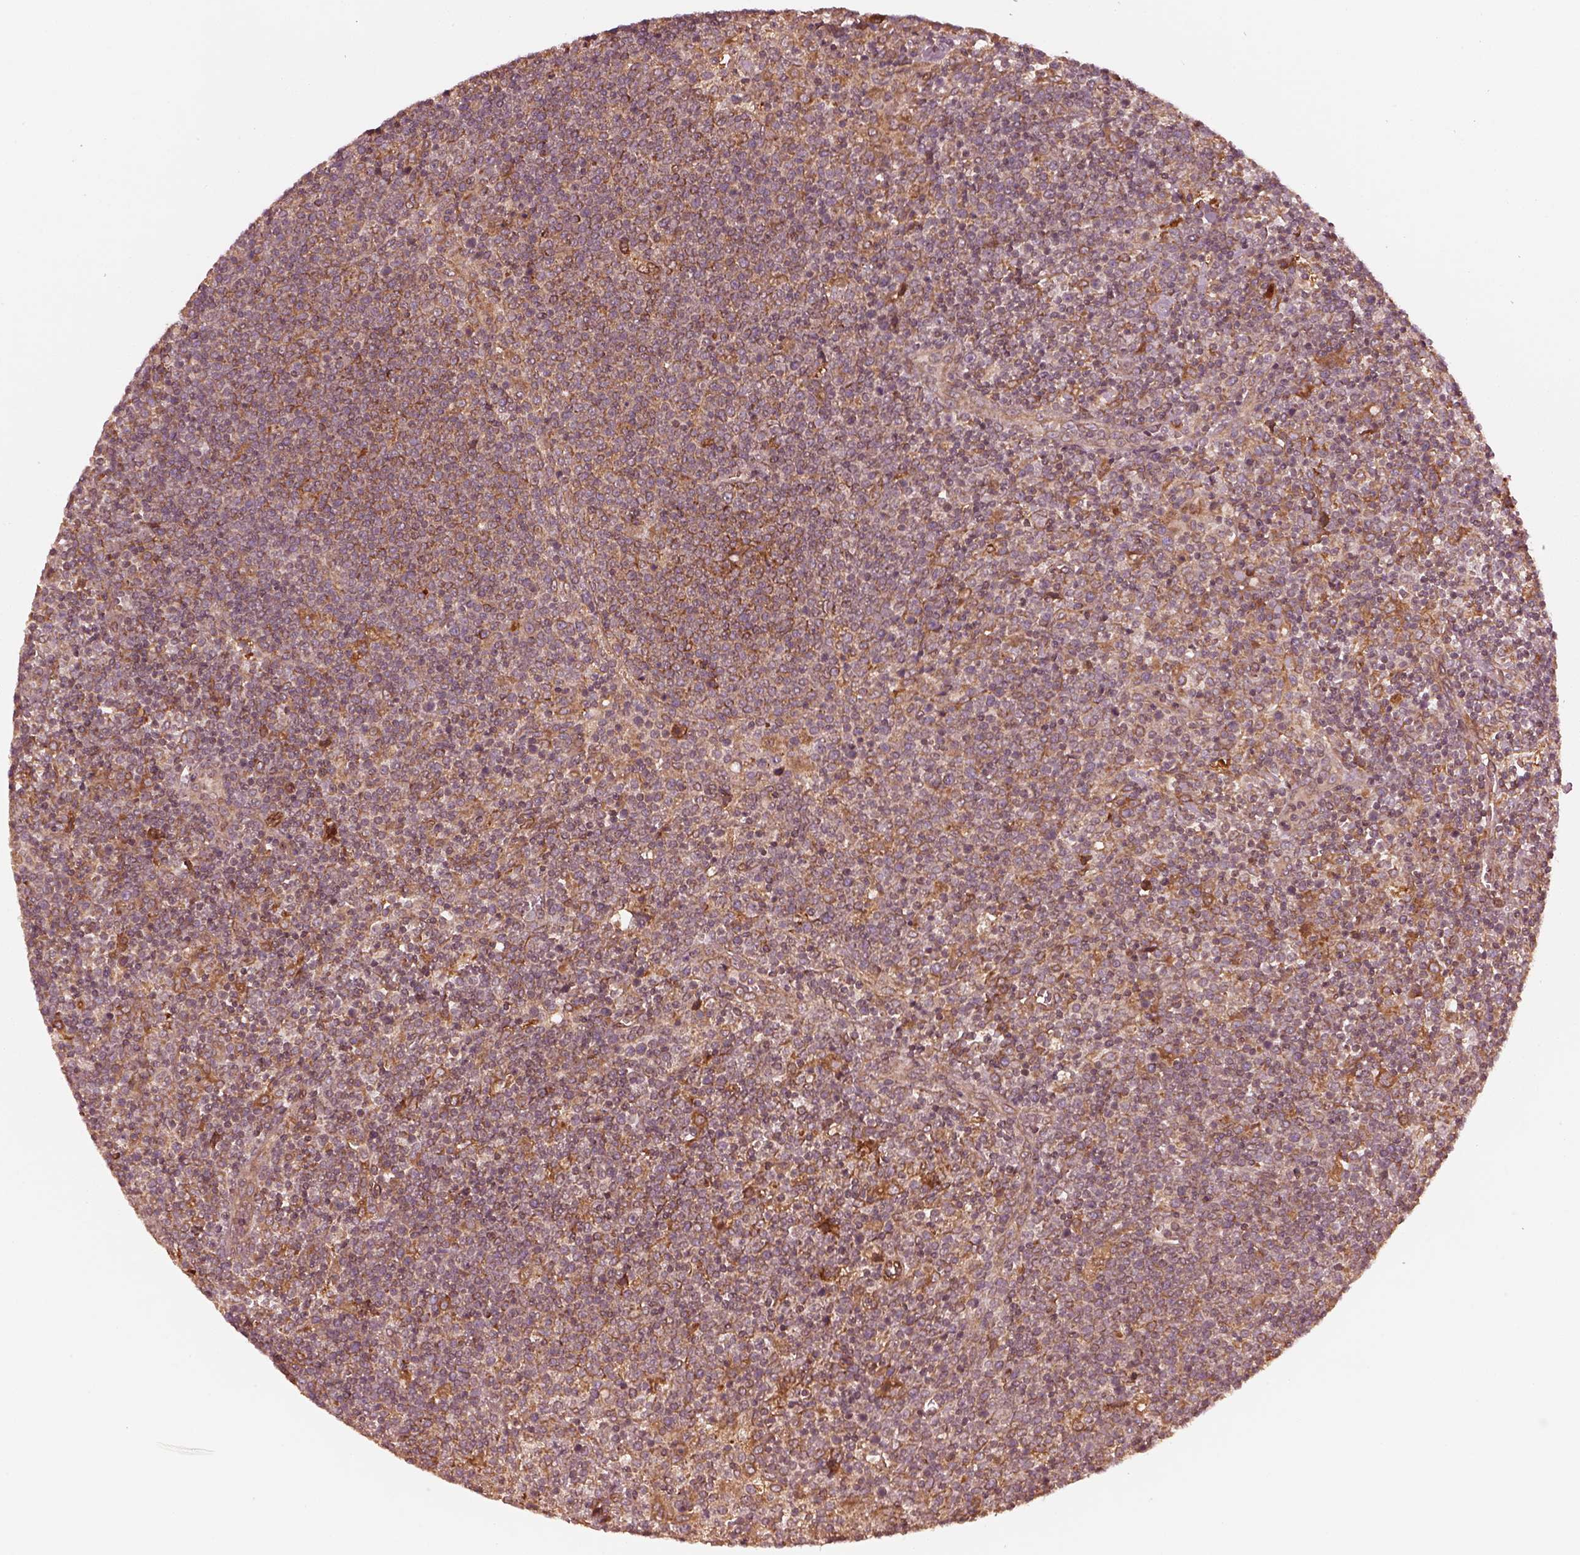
{"staining": {"intensity": "moderate", "quantity": ">75%", "location": "cytoplasmic/membranous"}, "tissue": "lymphoma", "cell_type": "Tumor cells", "image_type": "cancer", "snomed": [{"axis": "morphology", "description": "Malignant lymphoma, non-Hodgkin's type, High grade"}, {"axis": "topography", "description": "Lymph node"}], "caption": "A brown stain shows moderate cytoplasmic/membranous positivity of a protein in high-grade malignant lymphoma, non-Hodgkin's type tumor cells. (Stains: DAB in brown, nuclei in blue, Microscopy: brightfield microscopy at high magnification).", "gene": "AGPAT1", "patient": {"sex": "male", "age": 61}}